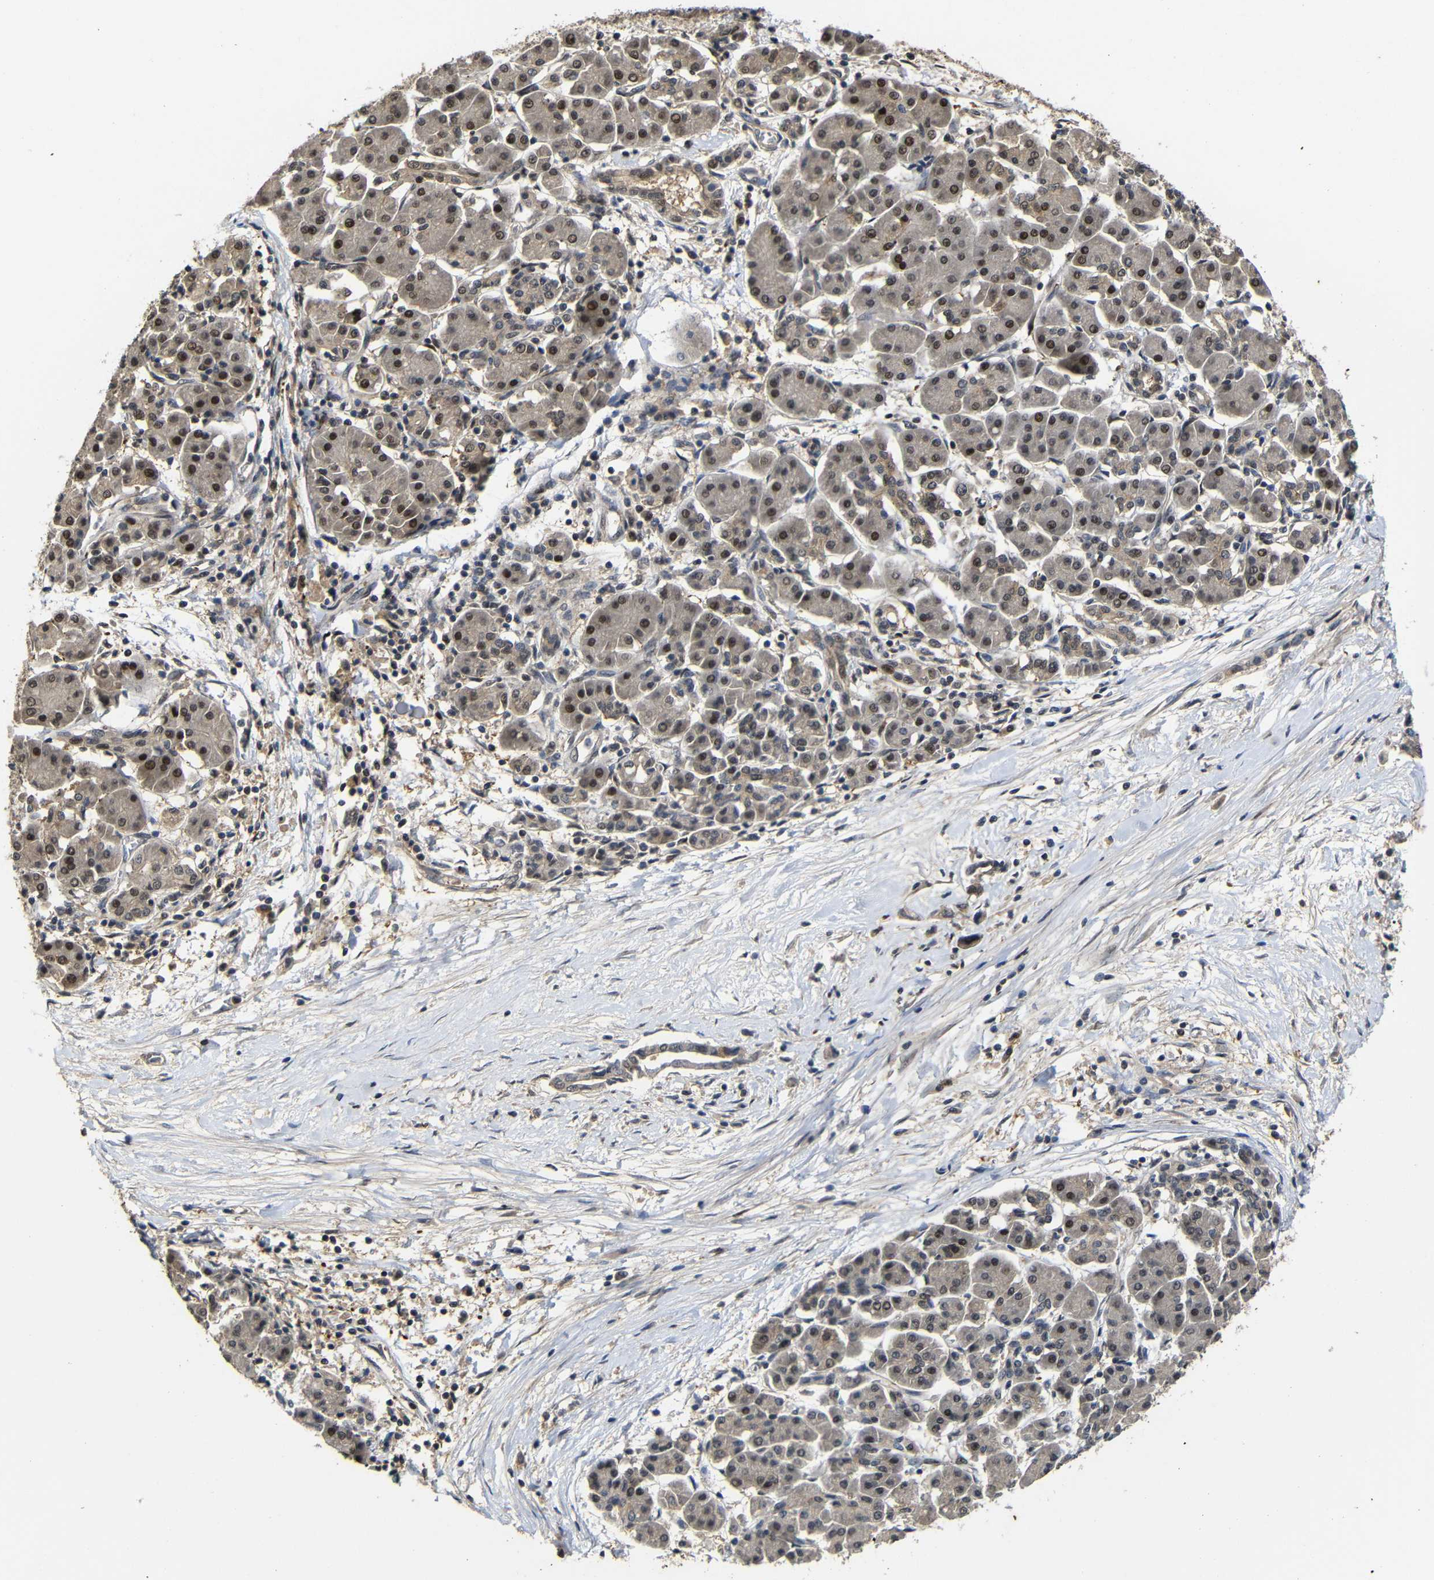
{"staining": {"intensity": "weak", "quantity": "25%-75%", "location": "cytoplasmic/membranous,nuclear"}, "tissue": "pancreatic cancer", "cell_type": "Tumor cells", "image_type": "cancer", "snomed": [{"axis": "morphology", "description": "Adenocarcinoma, NOS"}, {"axis": "topography", "description": "Pancreas"}], "caption": "Pancreatic adenocarcinoma tissue shows weak cytoplasmic/membranous and nuclear staining in approximately 25%-75% of tumor cells", "gene": "ATG12", "patient": {"sex": "female", "age": 57}}